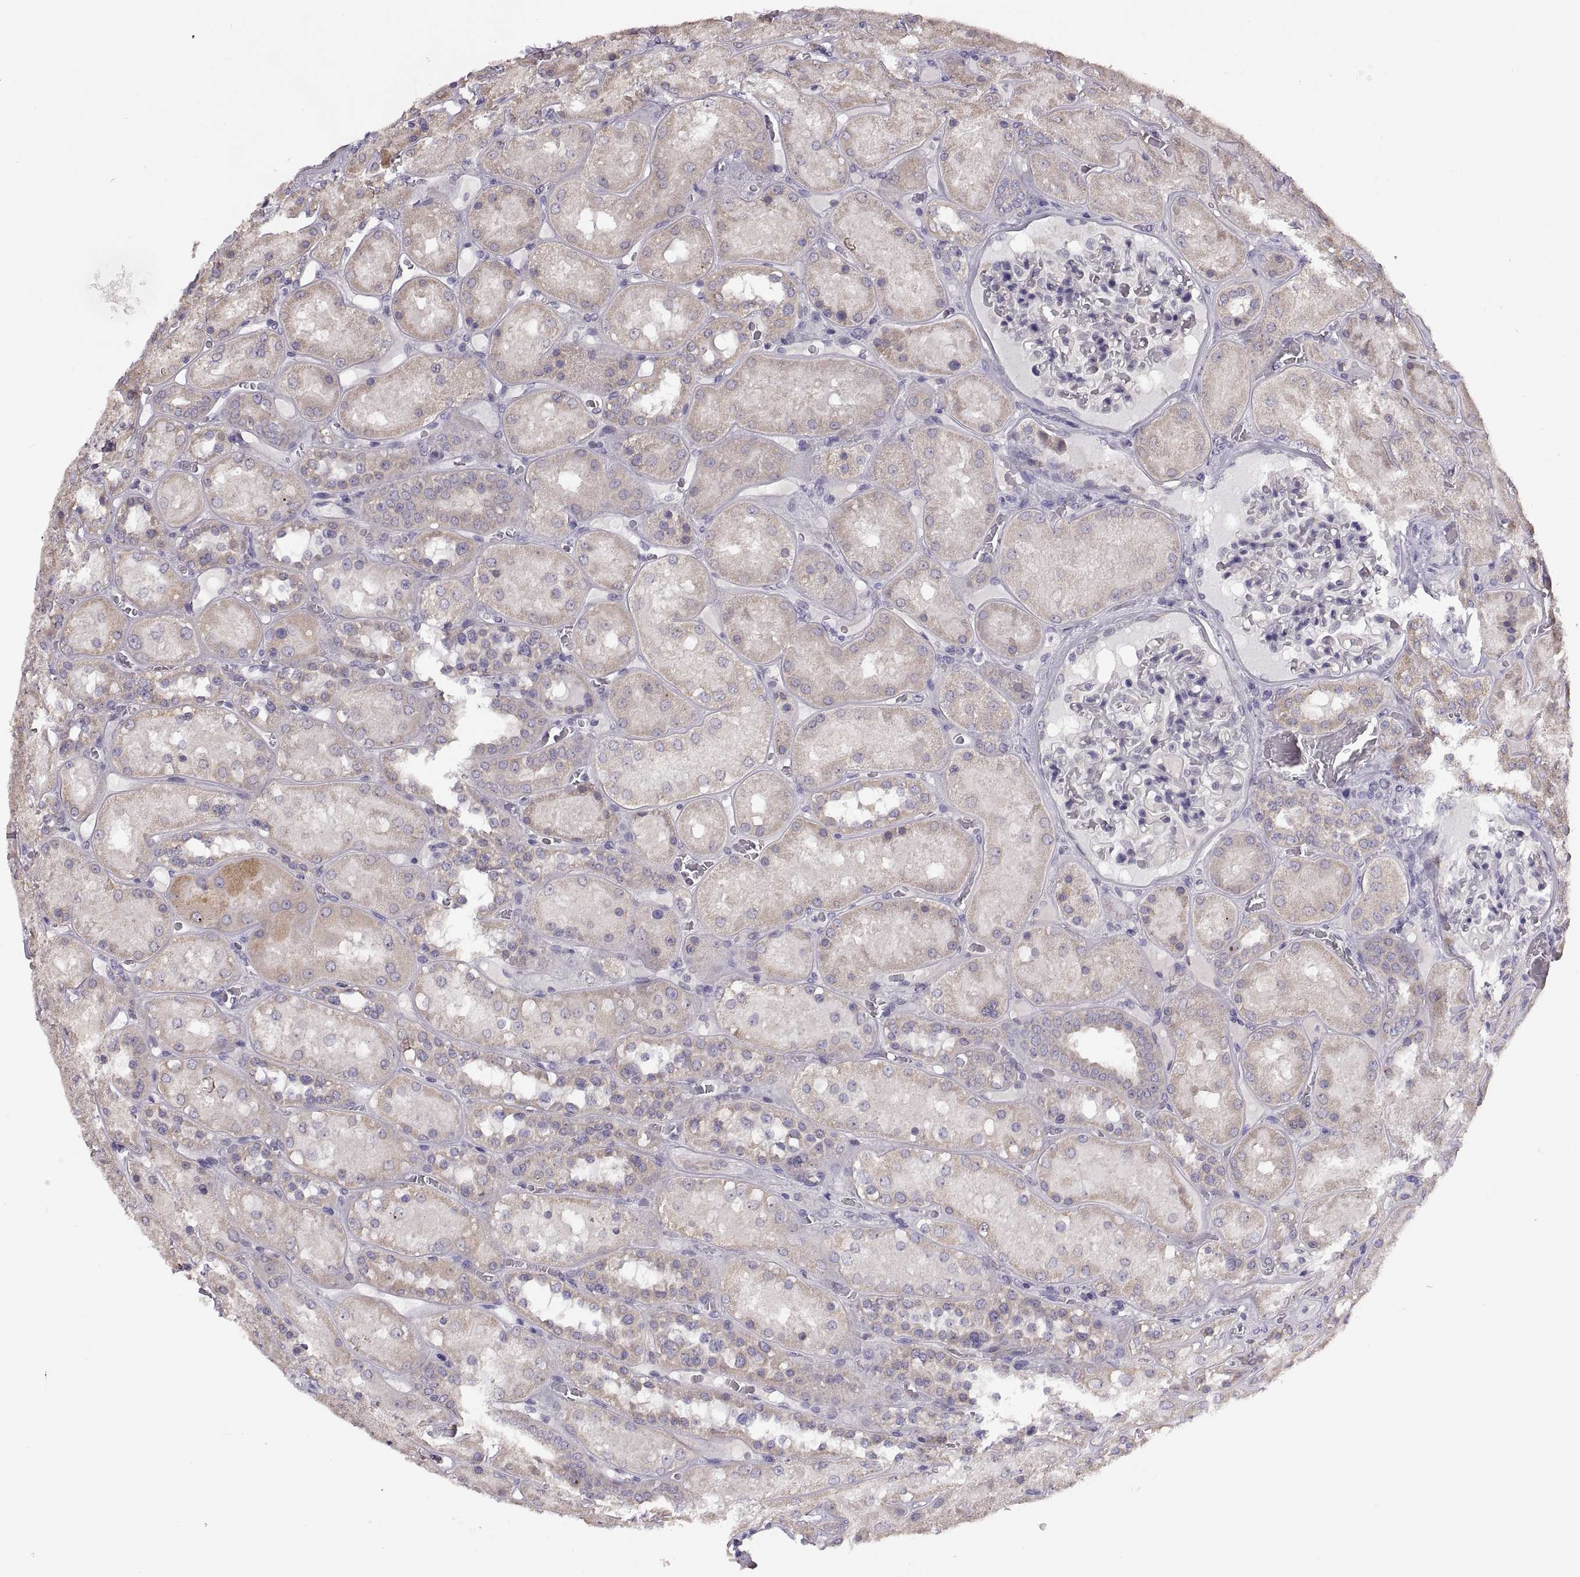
{"staining": {"intensity": "negative", "quantity": "none", "location": "none"}, "tissue": "kidney", "cell_type": "Cells in glomeruli", "image_type": "normal", "snomed": [{"axis": "morphology", "description": "Normal tissue, NOS"}, {"axis": "topography", "description": "Kidney"}], "caption": "This is an IHC photomicrograph of normal kidney. There is no positivity in cells in glomeruli.", "gene": "ACSBG2", "patient": {"sex": "male", "age": 73}}